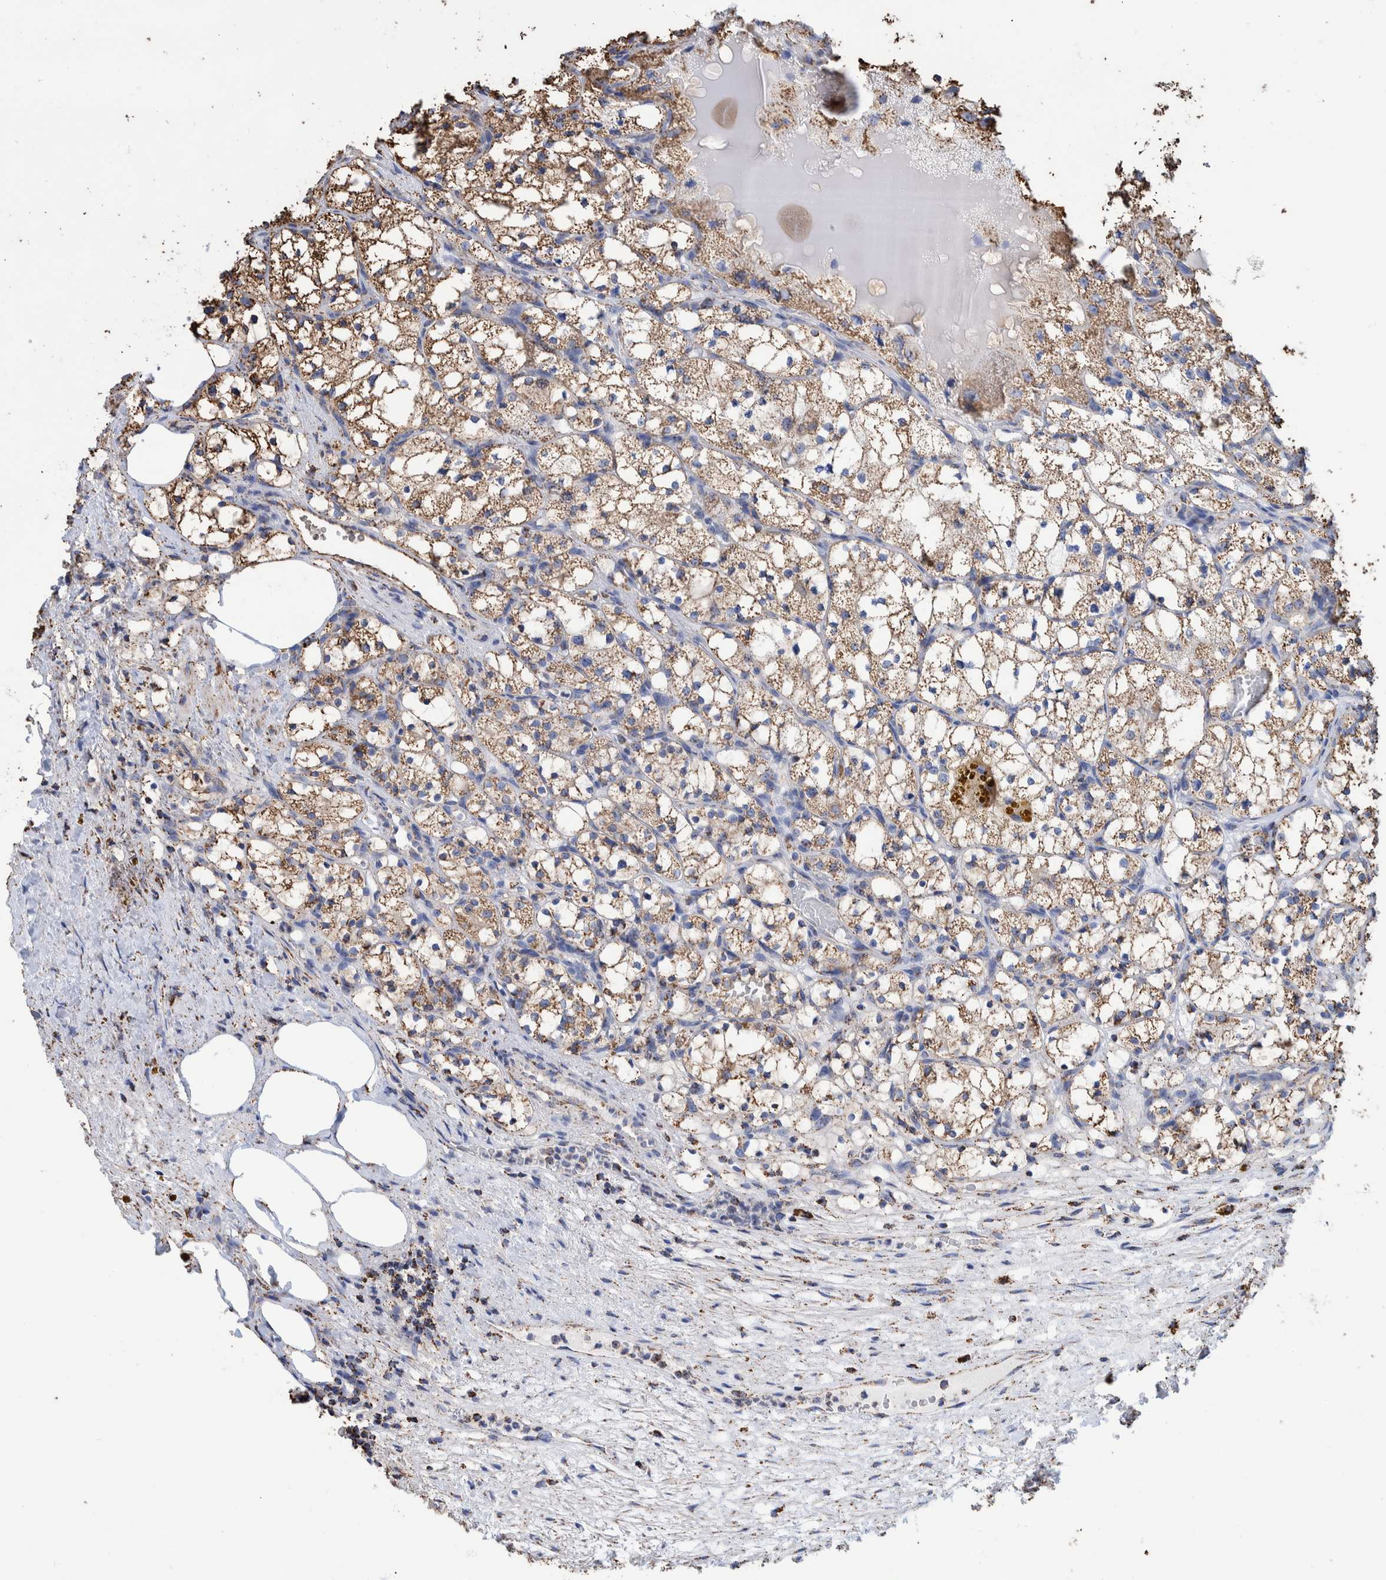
{"staining": {"intensity": "moderate", "quantity": ">75%", "location": "cytoplasmic/membranous"}, "tissue": "renal cancer", "cell_type": "Tumor cells", "image_type": "cancer", "snomed": [{"axis": "morphology", "description": "Adenocarcinoma, NOS"}, {"axis": "topography", "description": "Kidney"}], "caption": "This is an image of IHC staining of renal cancer (adenocarcinoma), which shows moderate staining in the cytoplasmic/membranous of tumor cells.", "gene": "VPS26C", "patient": {"sex": "female", "age": 69}}